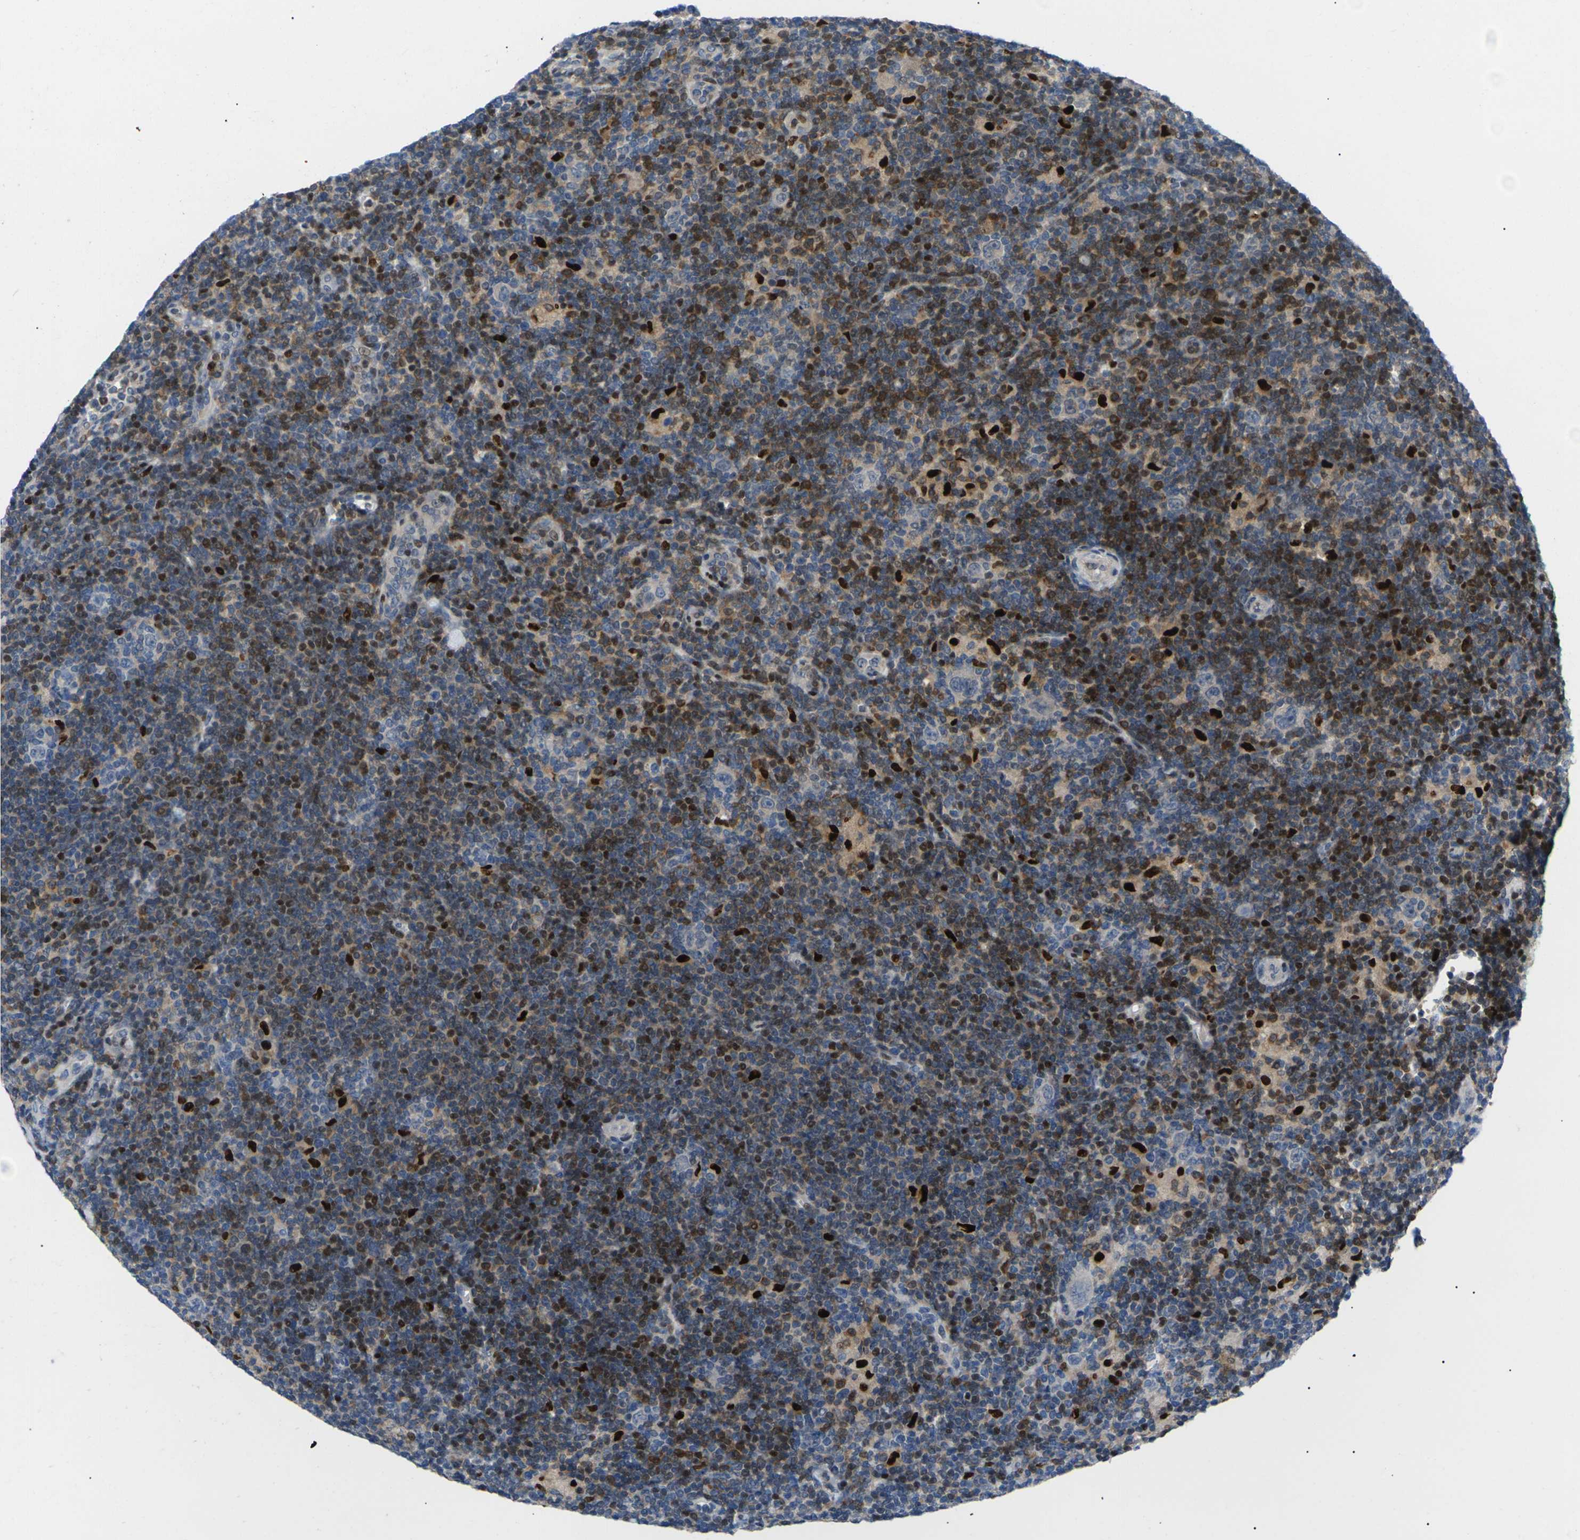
{"staining": {"intensity": "negative", "quantity": "none", "location": "none"}, "tissue": "lymphoma", "cell_type": "Tumor cells", "image_type": "cancer", "snomed": [{"axis": "morphology", "description": "Hodgkin's disease, NOS"}, {"axis": "topography", "description": "Lymph node"}], "caption": "The immunohistochemistry image has no significant positivity in tumor cells of lymphoma tissue.", "gene": "RPS6KA3", "patient": {"sex": "female", "age": 57}}